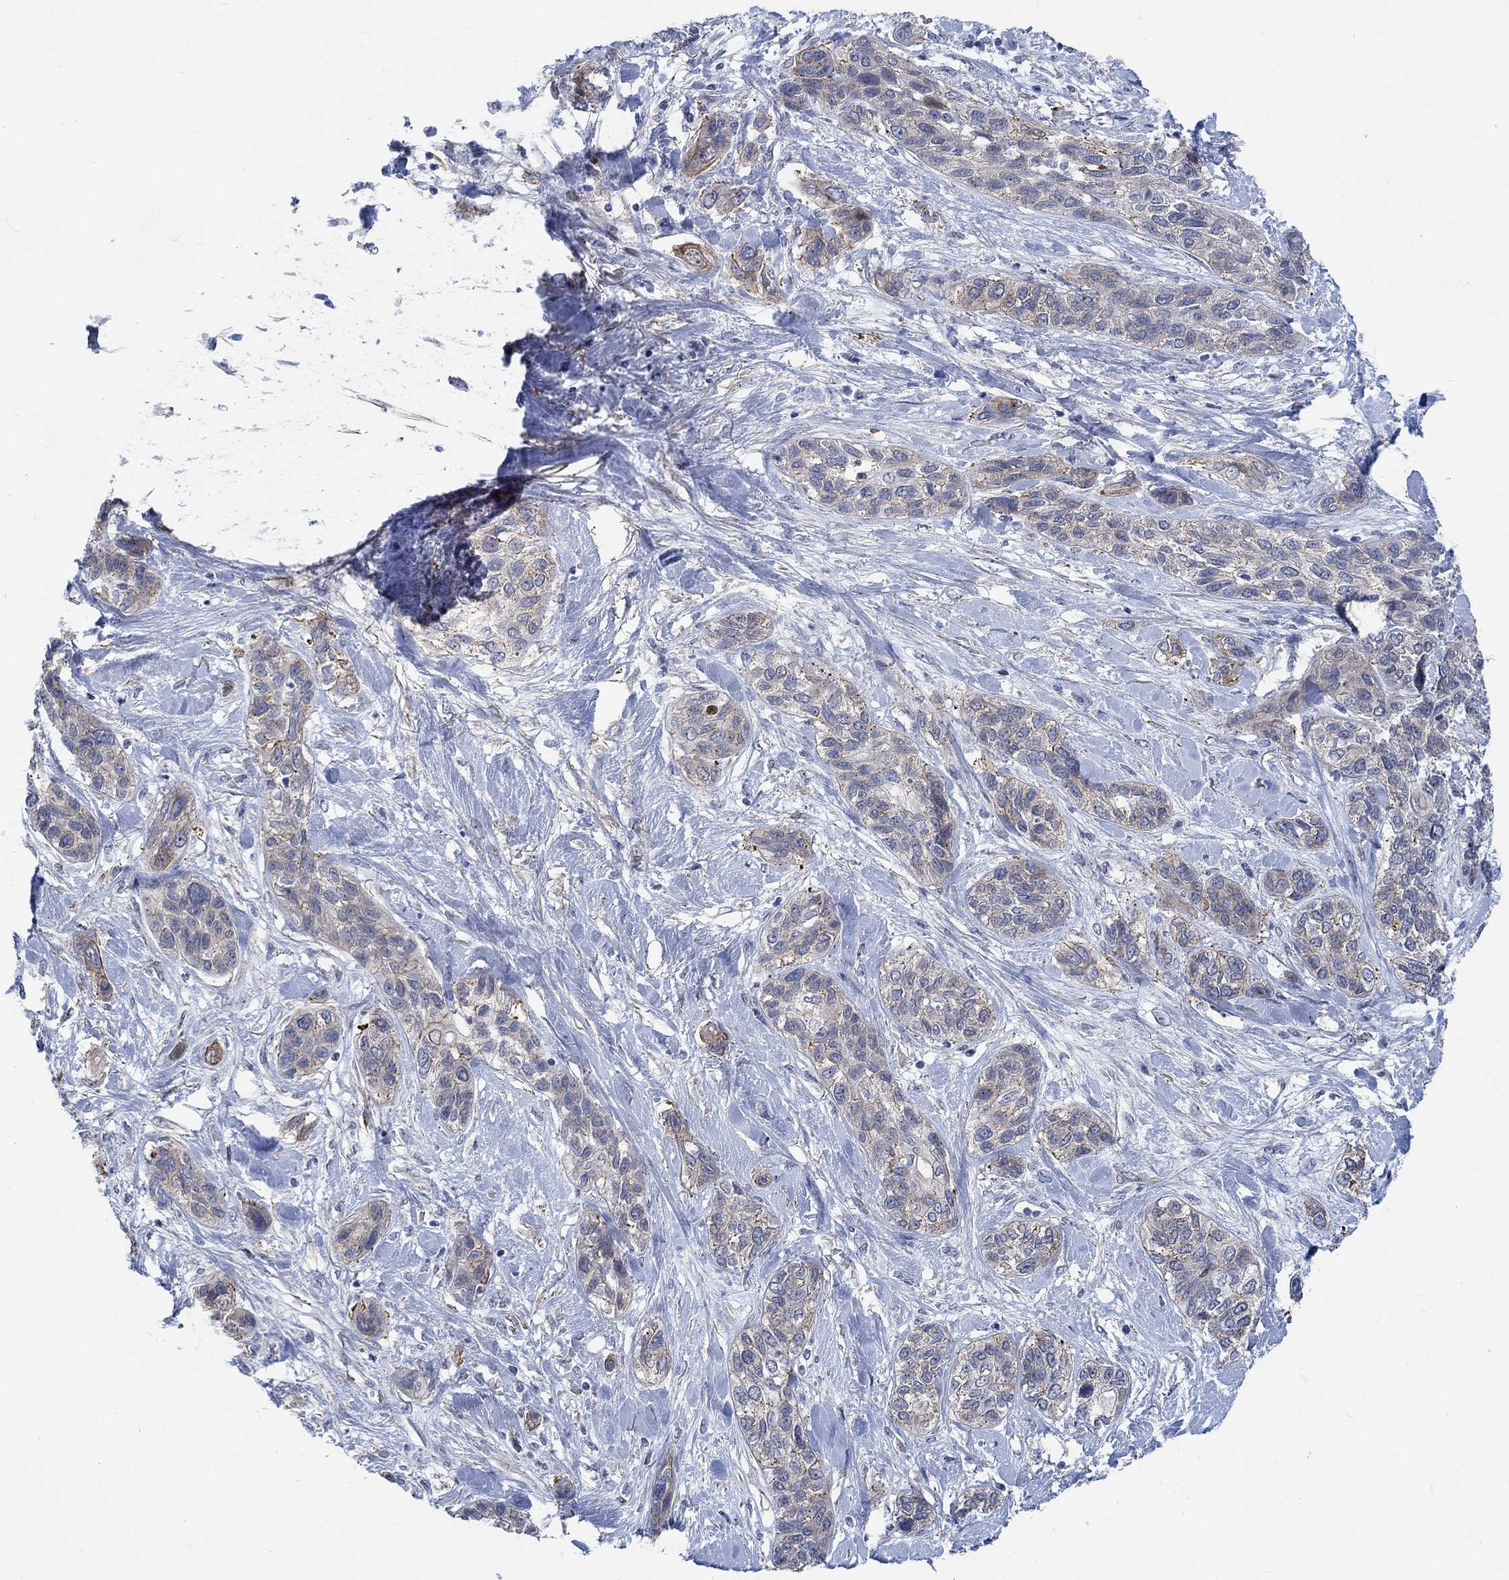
{"staining": {"intensity": "strong", "quantity": "<25%", "location": "cytoplasmic/membranous"}, "tissue": "lung cancer", "cell_type": "Tumor cells", "image_type": "cancer", "snomed": [{"axis": "morphology", "description": "Squamous cell carcinoma, NOS"}, {"axis": "topography", "description": "Lung"}], "caption": "IHC image of human squamous cell carcinoma (lung) stained for a protein (brown), which shows medium levels of strong cytoplasmic/membranous positivity in about <25% of tumor cells.", "gene": "KCNH8", "patient": {"sex": "female", "age": 70}}